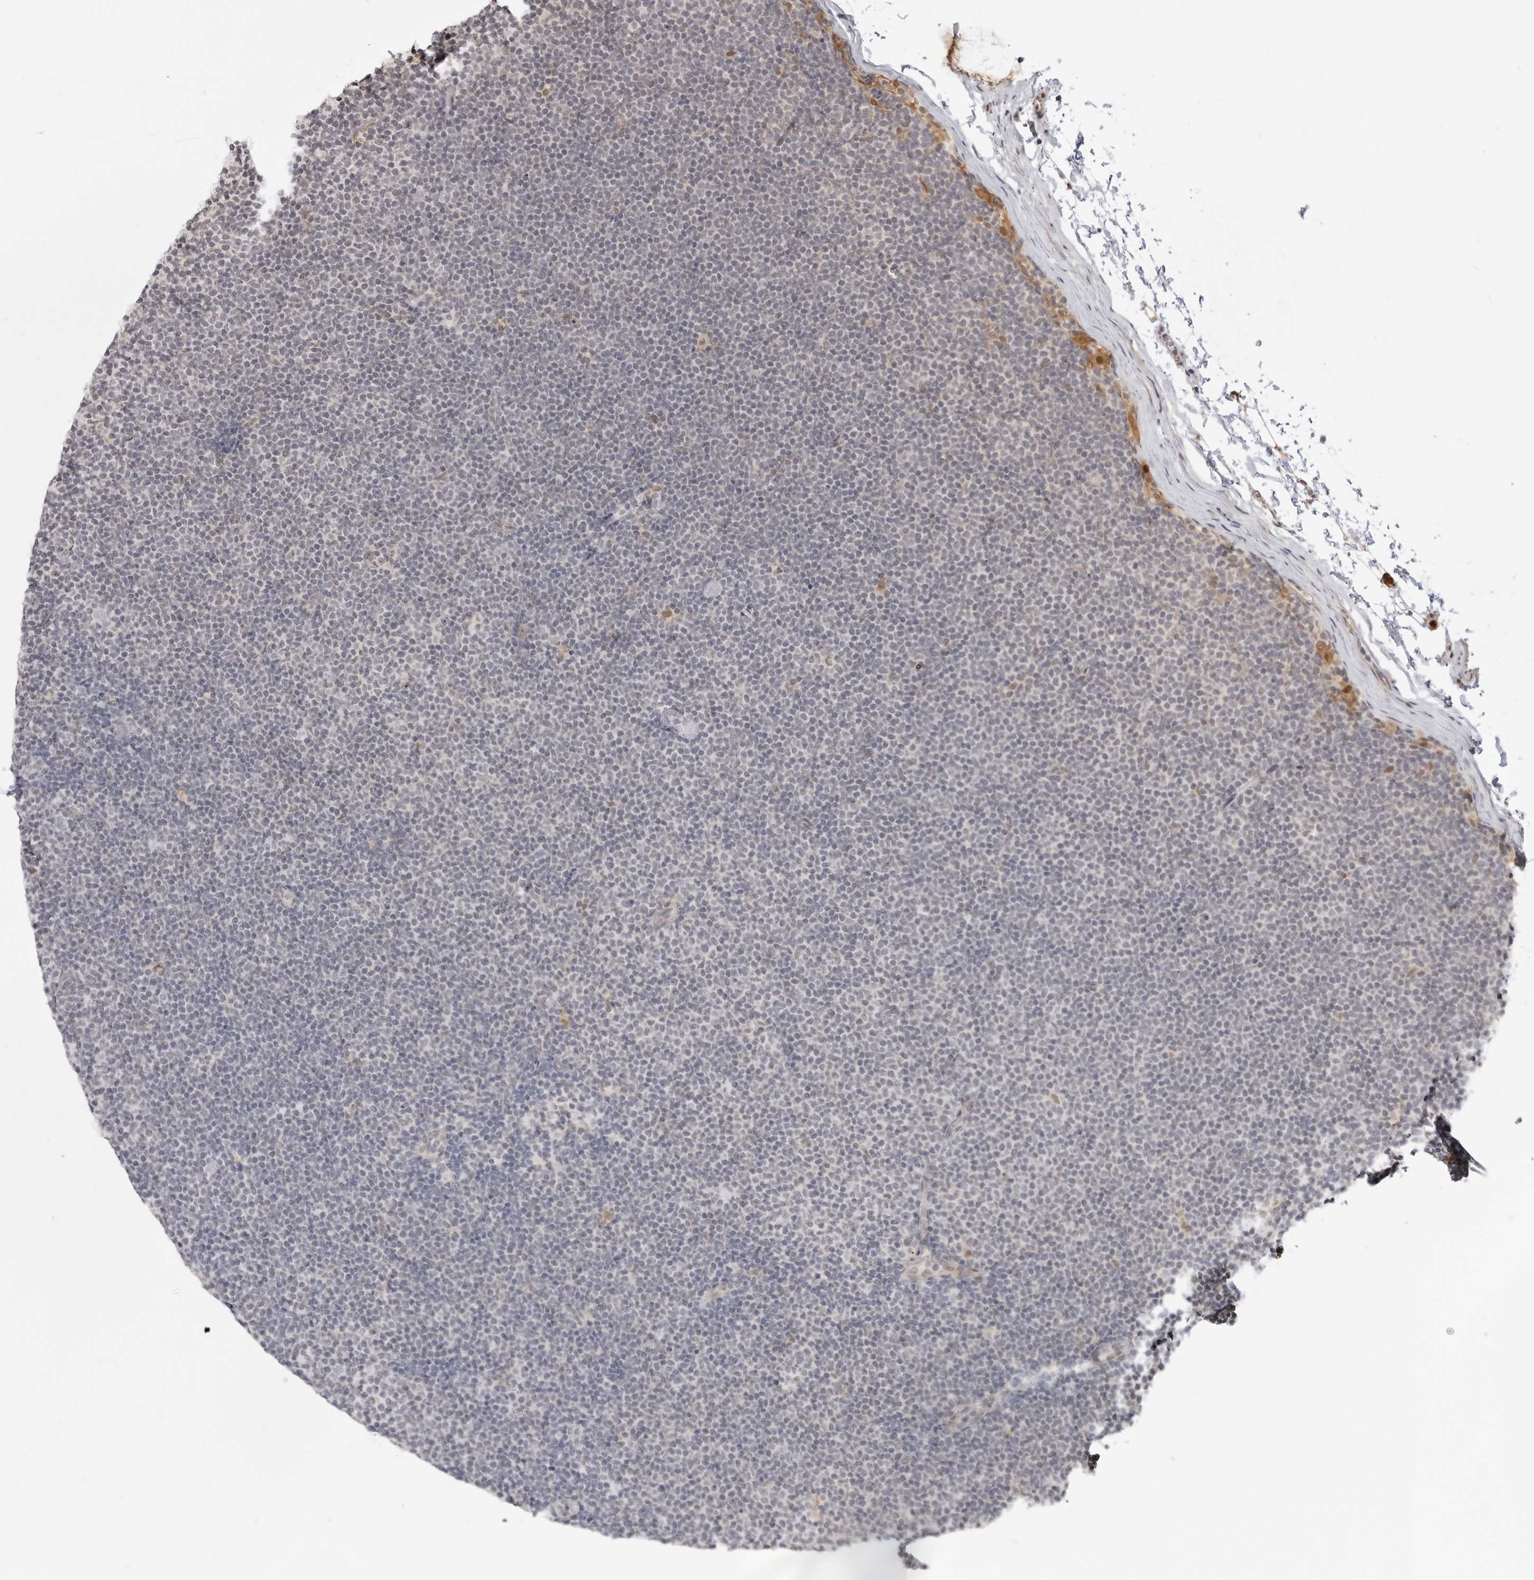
{"staining": {"intensity": "negative", "quantity": "none", "location": "none"}, "tissue": "lymphoma", "cell_type": "Tumor cells", "image_type": "cancer", "snomed": [{"axis": "morphology", "description": "Malignant lymphoma, non-Hodgkin's type, Low grade"}, {"axis": "topography", "description": "Lymph node"}], "caption": "Tumor cells are negative for protein expression in human low-grade malignant lymphoma, non-Hodgkin's type.", "gene": "SRGAP2", "patient": {"sex": "female", "age": 53}}